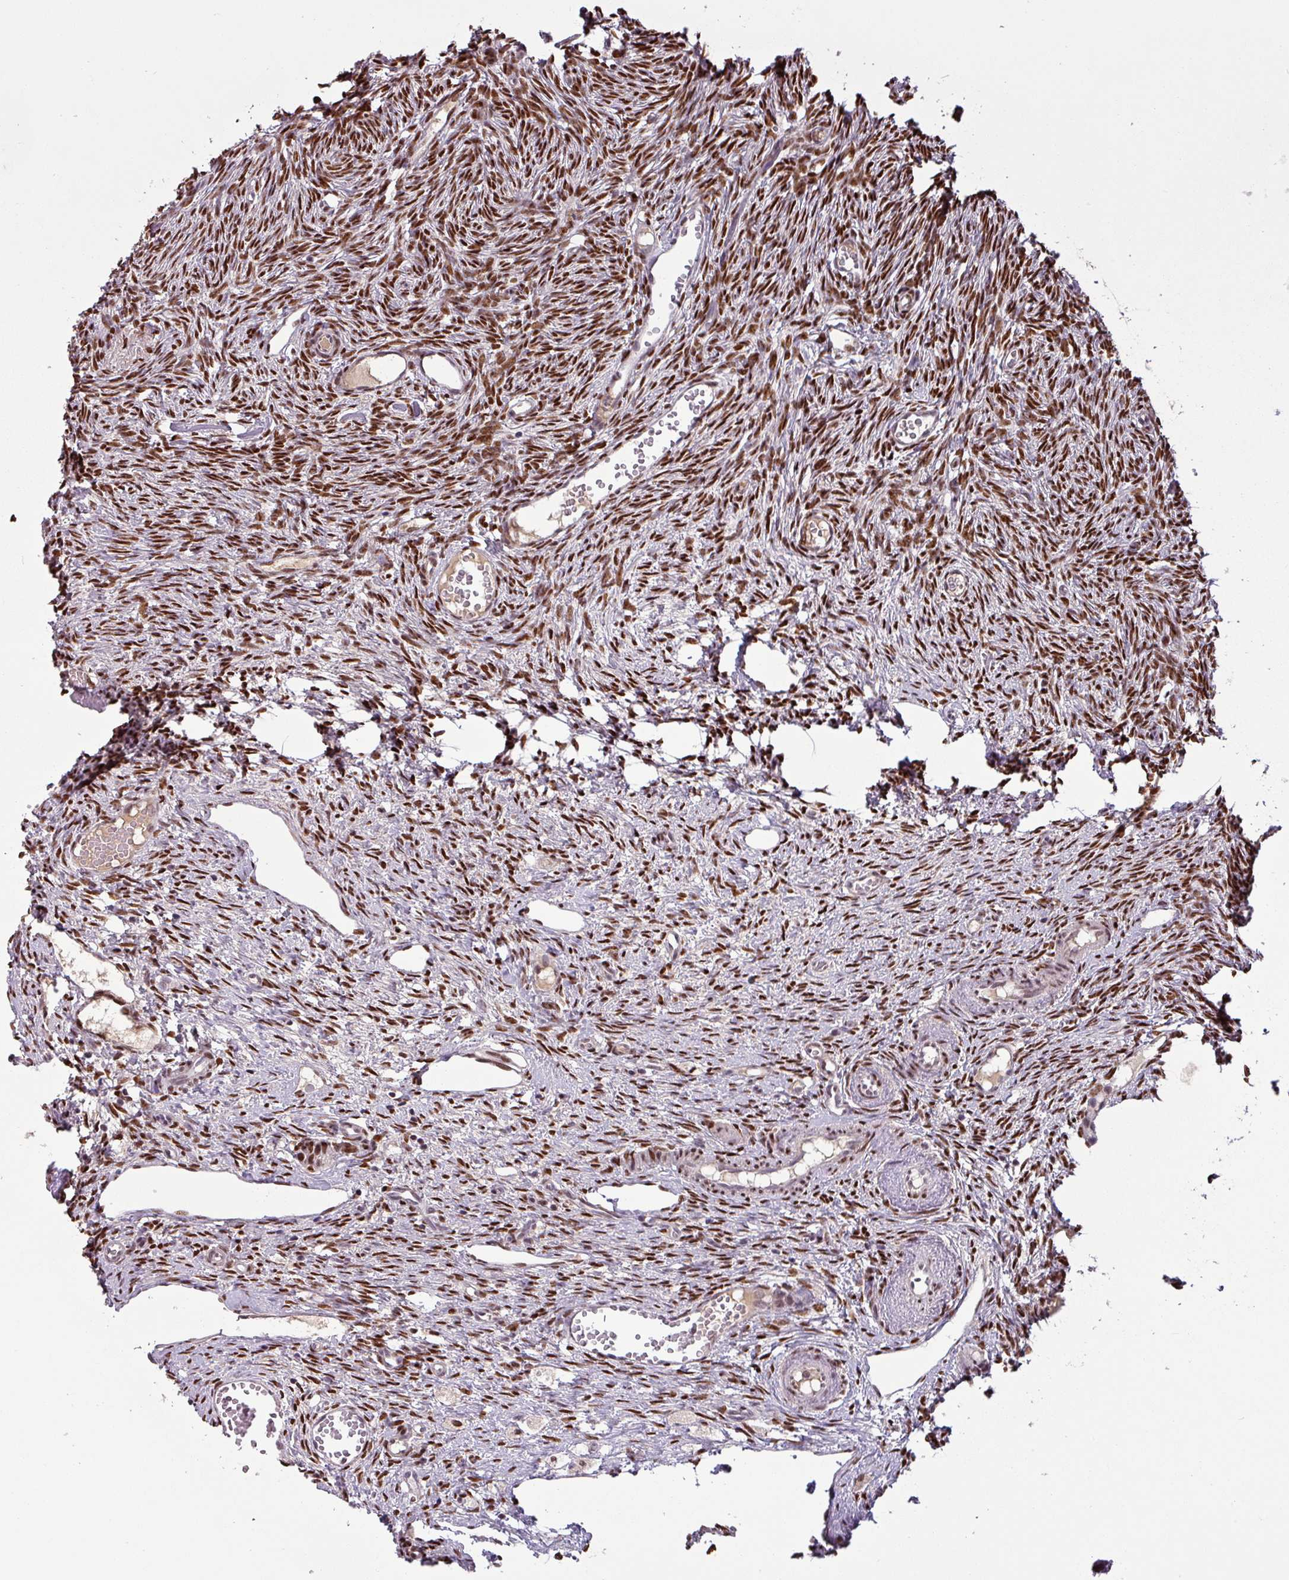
{"staining": {"intensity": "strong", "quantity": ">75%", "location": "nuclear"}, "tissue": "ovary", "cell_type": "Ovarian stroma cells", "image_type": "normal", "snomed": [{"axis": "morphology", "description": "Normal tissue, NOS"}, {"axis": "topography", "description": "Ovary"}], "caption": "A high amount of strong nuclear positivity is identified in about >75% of ovarian stroma cells in benign ovary.", "gene": "IRF2BPL", "patient": {"sex": "female", "age": 51}}